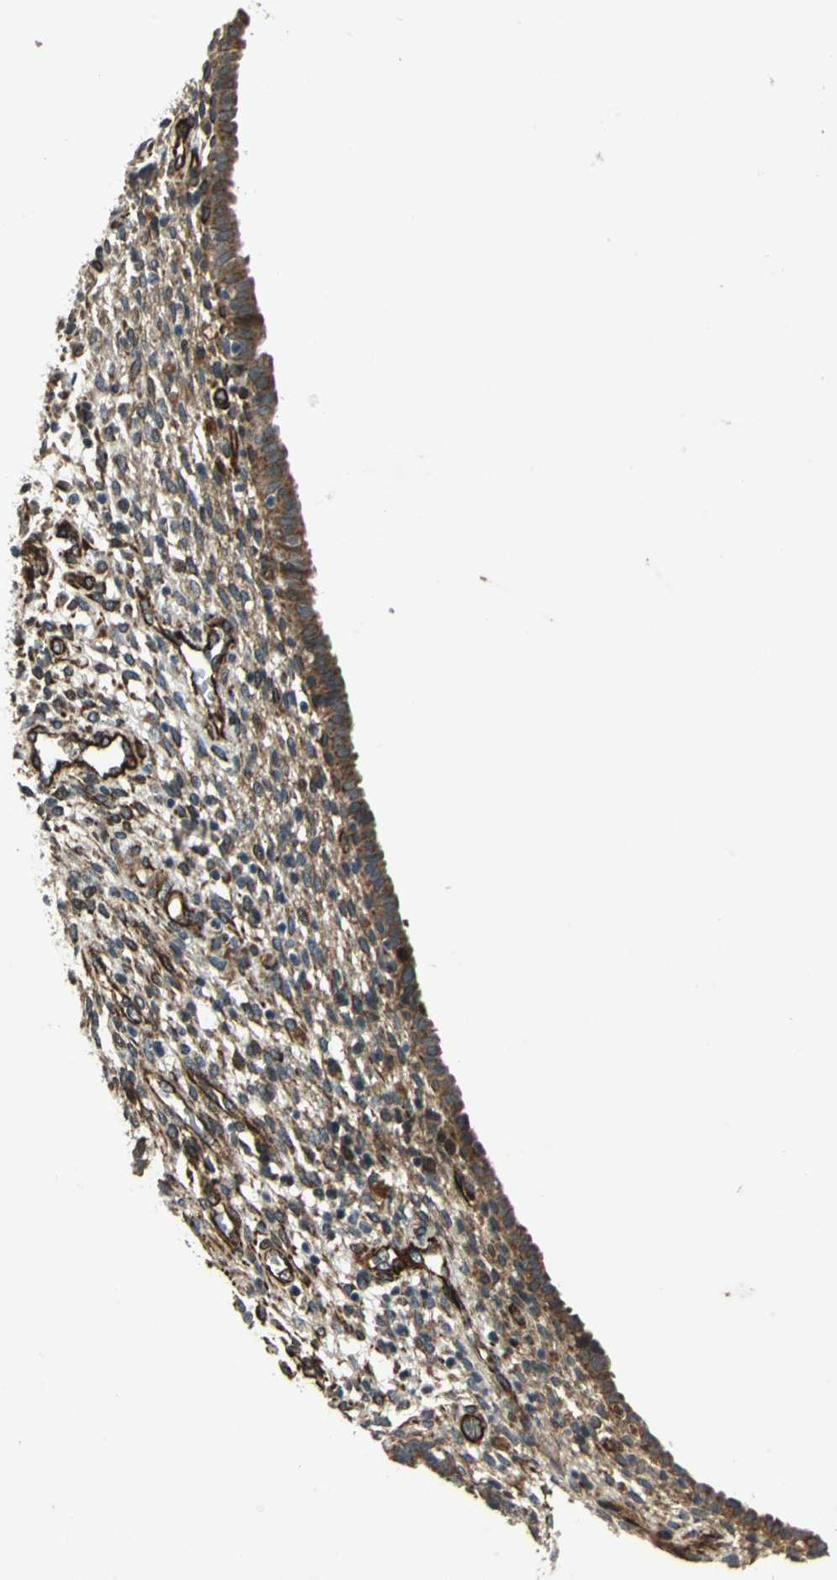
{"staining": {"intensity": "moderate", "quantity": "25%-75%", "location": "cytoplasmic/membranous,nuclear"}, "tissue": "endometrium", "cell_type": "Cells in endometrial stroma", "image_type": "normal", "snomed": [{"axis": "morphology", "description": "Normal tissue, NOS"}, {"axis": "topography", "description": "Endometrium"}], "caption": "Endometrium was stained to show a protein in brown. There is medium levels of moderate cytoplasmic/membranous,nuclear positivity in about 25%-75% of cells in endometrial stroma. (brown staining indicates protein expression, while blue staining denotes nuclei).", "gene": "EXD2", "patient": {"sex": "female", "age": 72}}